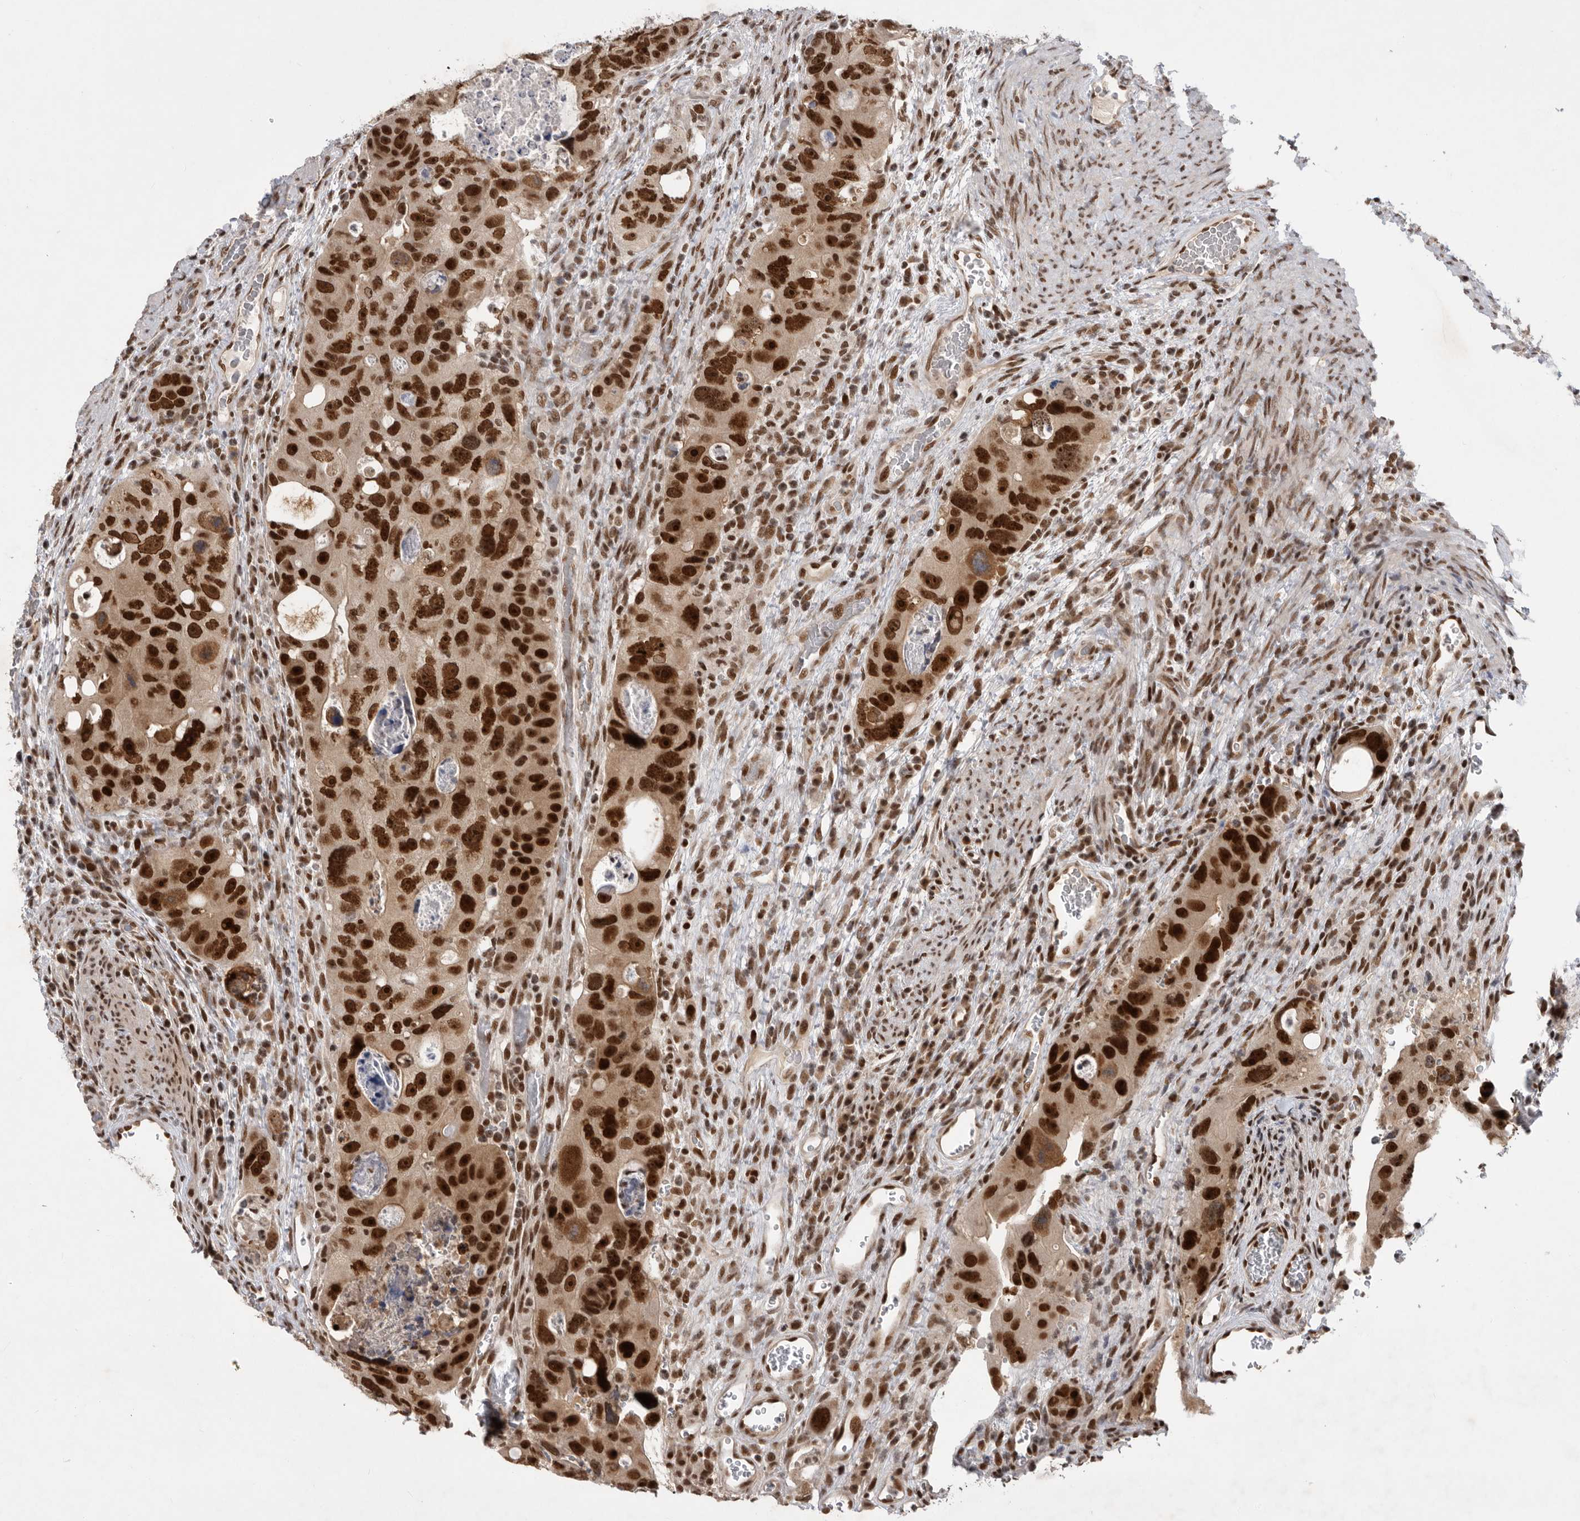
{"staining": {"intensity": "strong", "quantity": ">75%", "location": "nuclear"}, "tissue": "colorectal cancer", "cell_type": "Tumor cells", "image_type": "cancer", "snomed": [{"axis": "morphology", "description": "Adenocarcinoma, NOS"}, {"axis": "topography", "description": "Rectum"}], "caption": "This micrograph displays IHC staining of human colorectal cancer (adenocarcinoma), with high strong nuclear positivity in approximately >75% of tumor cells.", "gene": "ZNF830", "patient": {"sex": "male", "age": 59}}